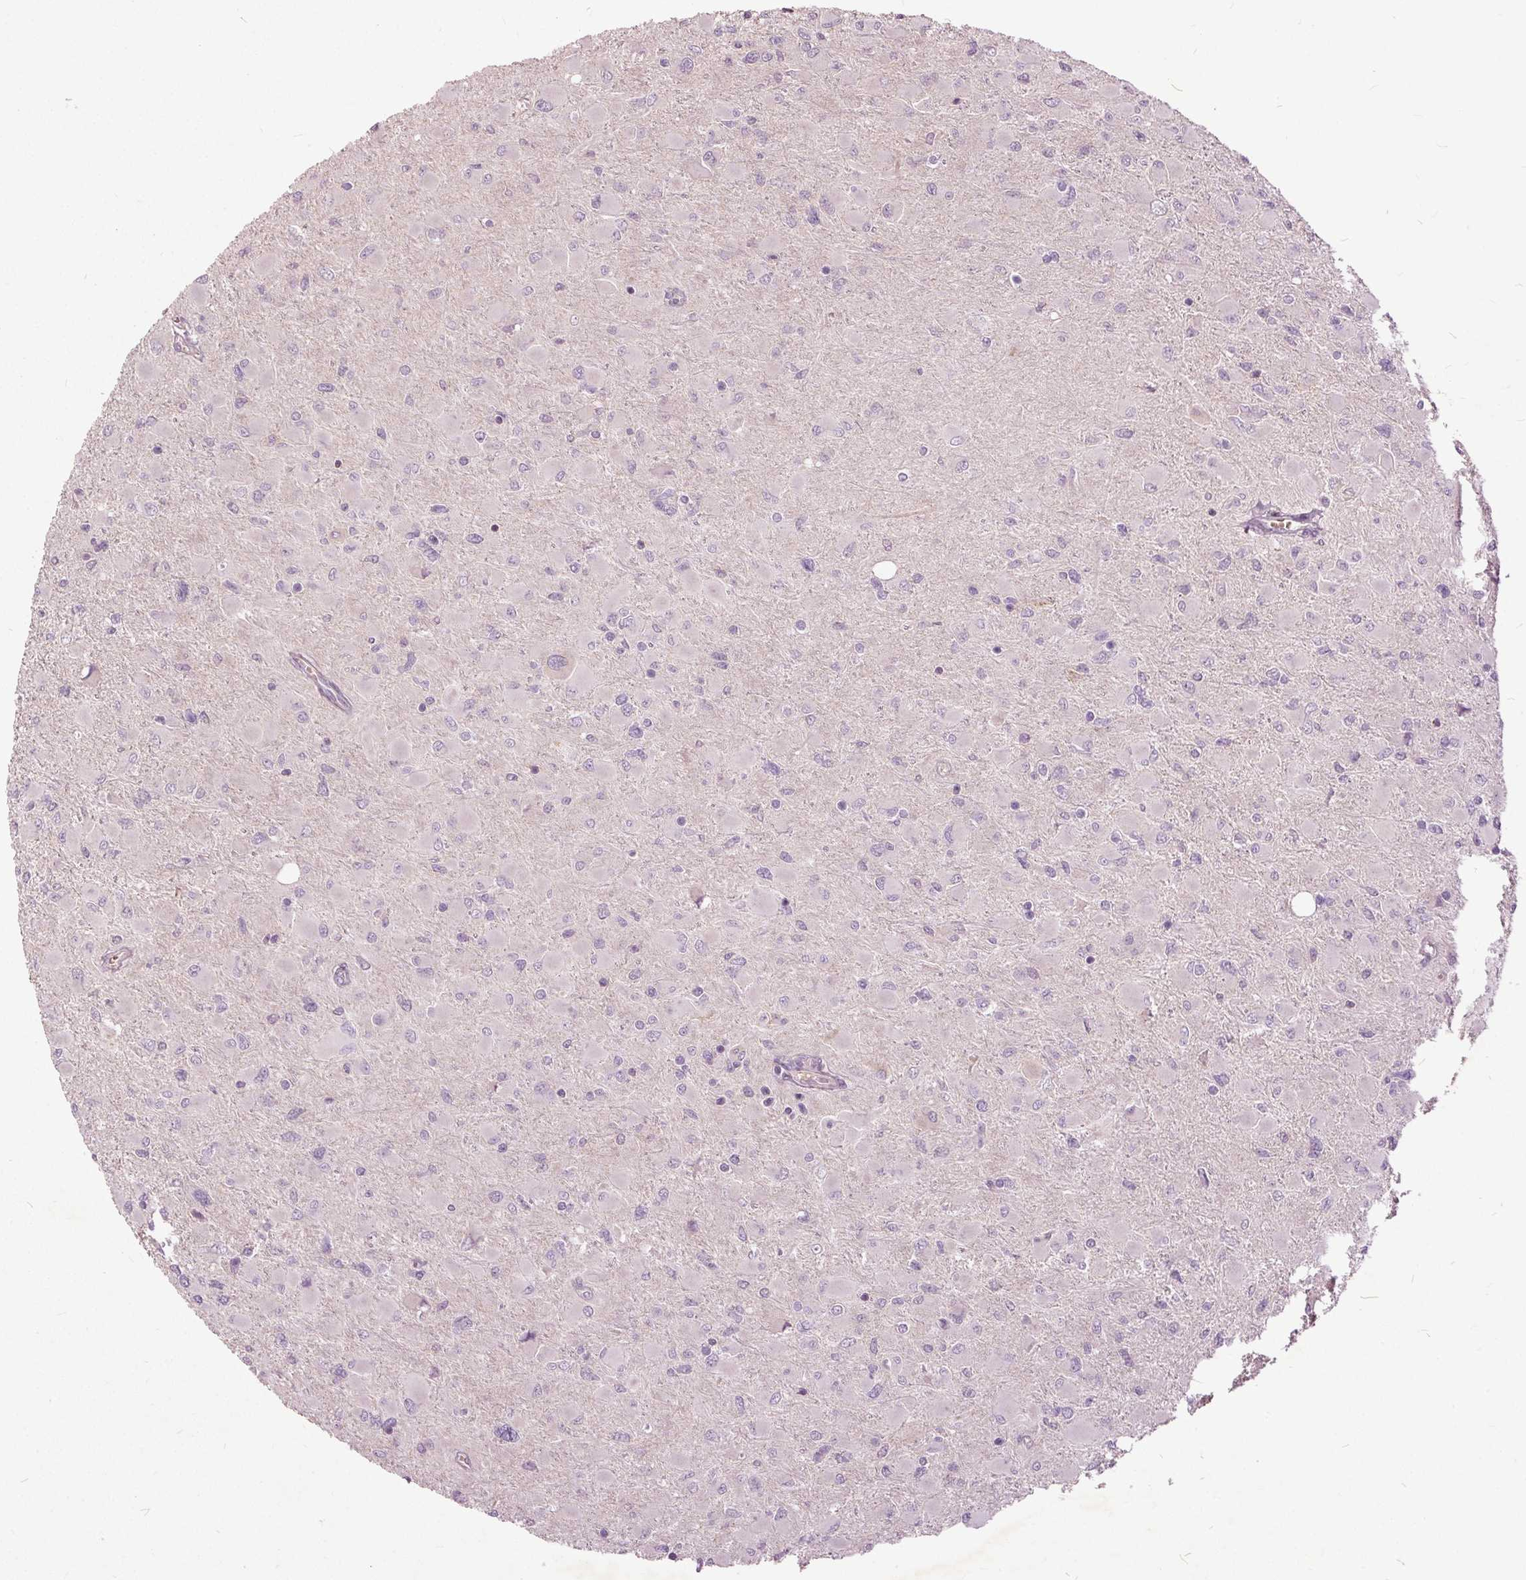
{"staining": {"intensity": "negative", "quantity": "none", "location": "none"}, "tissue": "glioma", "cell_type": "Tumor cells", "image_type": "cancer", "snomed": [{"axis": "morphology", "description": "Glioma, malignant, High grade"}, {"axis": "topography", "description": "Cerebral cortex"}], "caption": "A histopathology image of glioma stained for a protein shows no brown staining in tumor cells. (DAB (3,3'-diaminobenzidine) immunohistochemistry (IHC) visualized using brightfield microscopy, high magnification).", "gene": "PDGFD", "patient": {"sex": "female", "age": 36}}